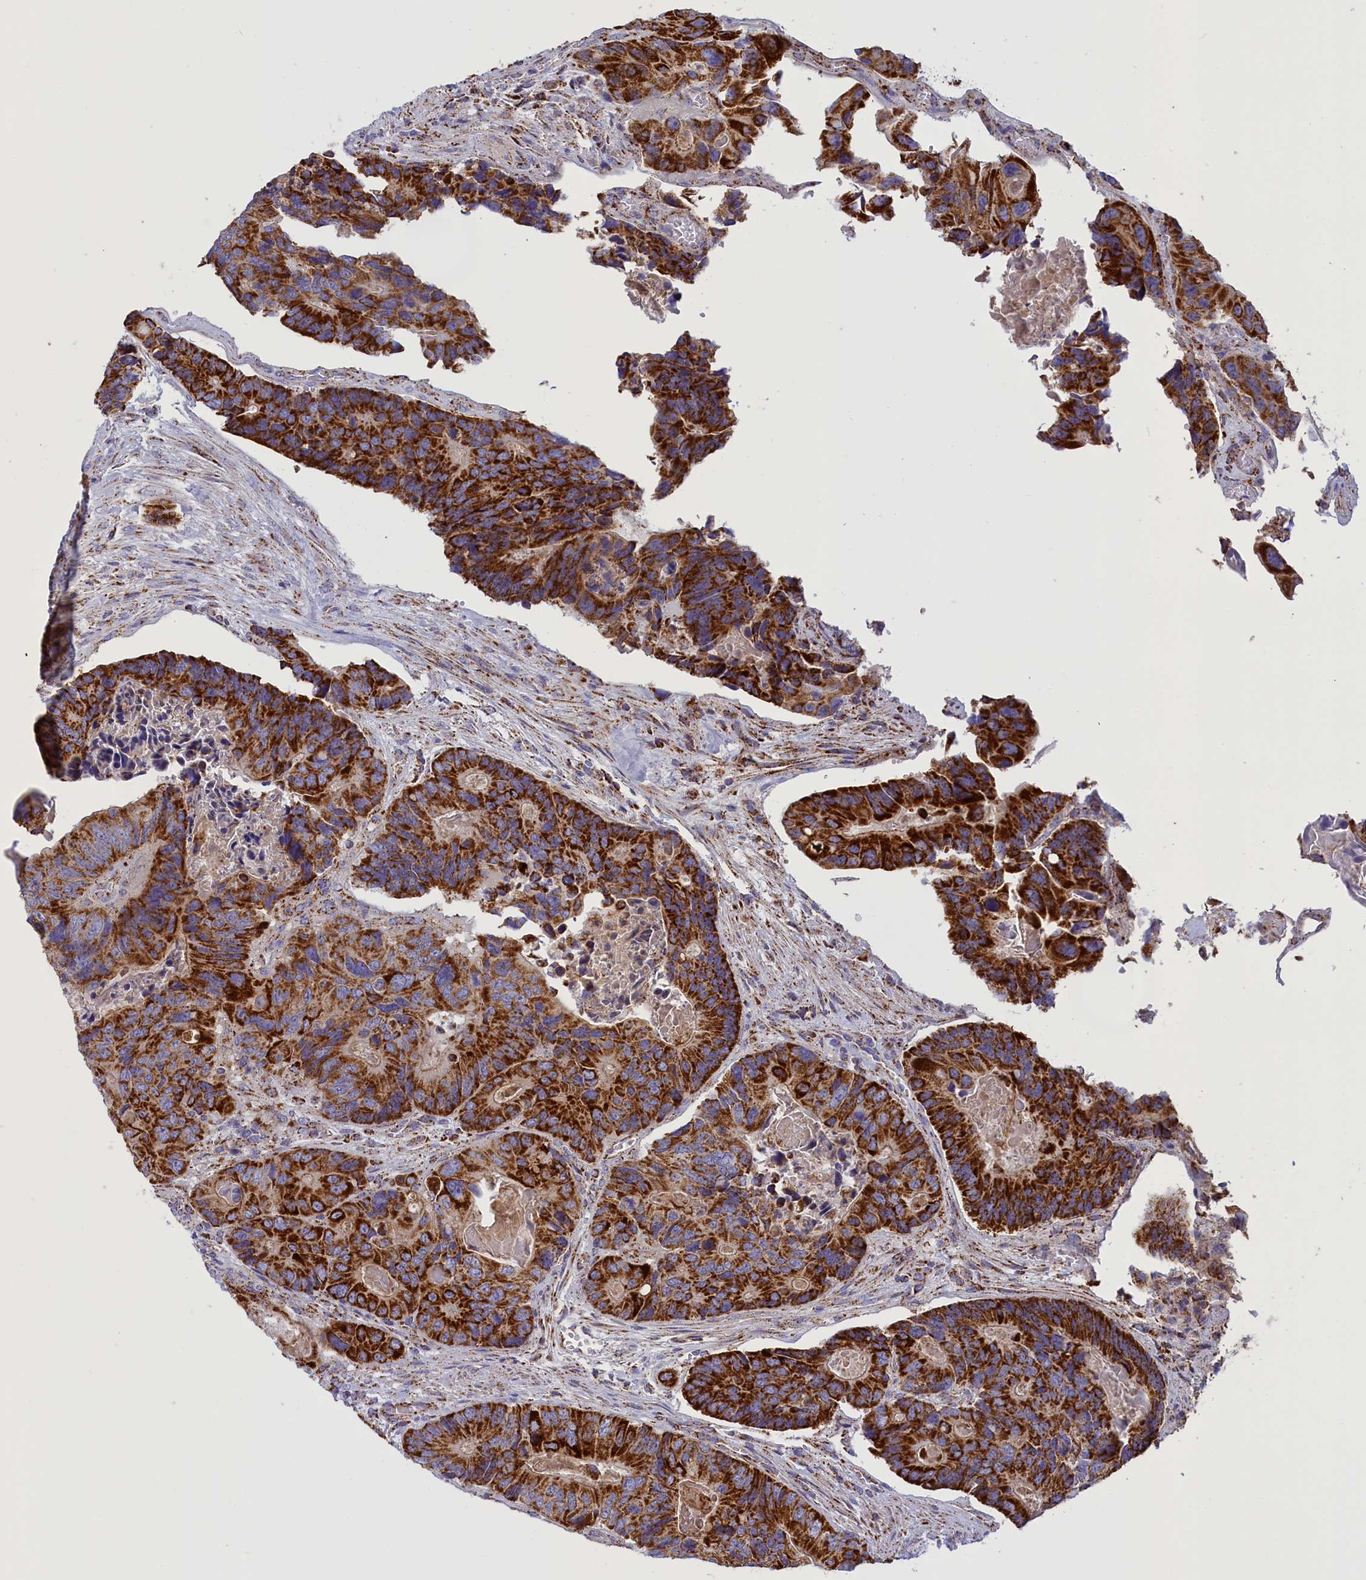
{"staining": {"intensity": "strong", "quantity": ">75%", "location": "cytoplasmic/membranous"}, "tissue": "colorectal cancer", "cell_type": "Tumor cells", "image_type": "cancer", "snomed": [{"axis": "morphology", "description": "Adenocarcinoma, NOS"}, {"axis": "topography", "description": "Colon"}], "caption": "Protein analysis of colorectal cancer (adenocarcinoma) tissue reveals strong cytoplasmic/membranous positivity in approximately >75% of tumor cells.", "gene": "ISOC2", "patient": {"sex": "male", "age": 84}}